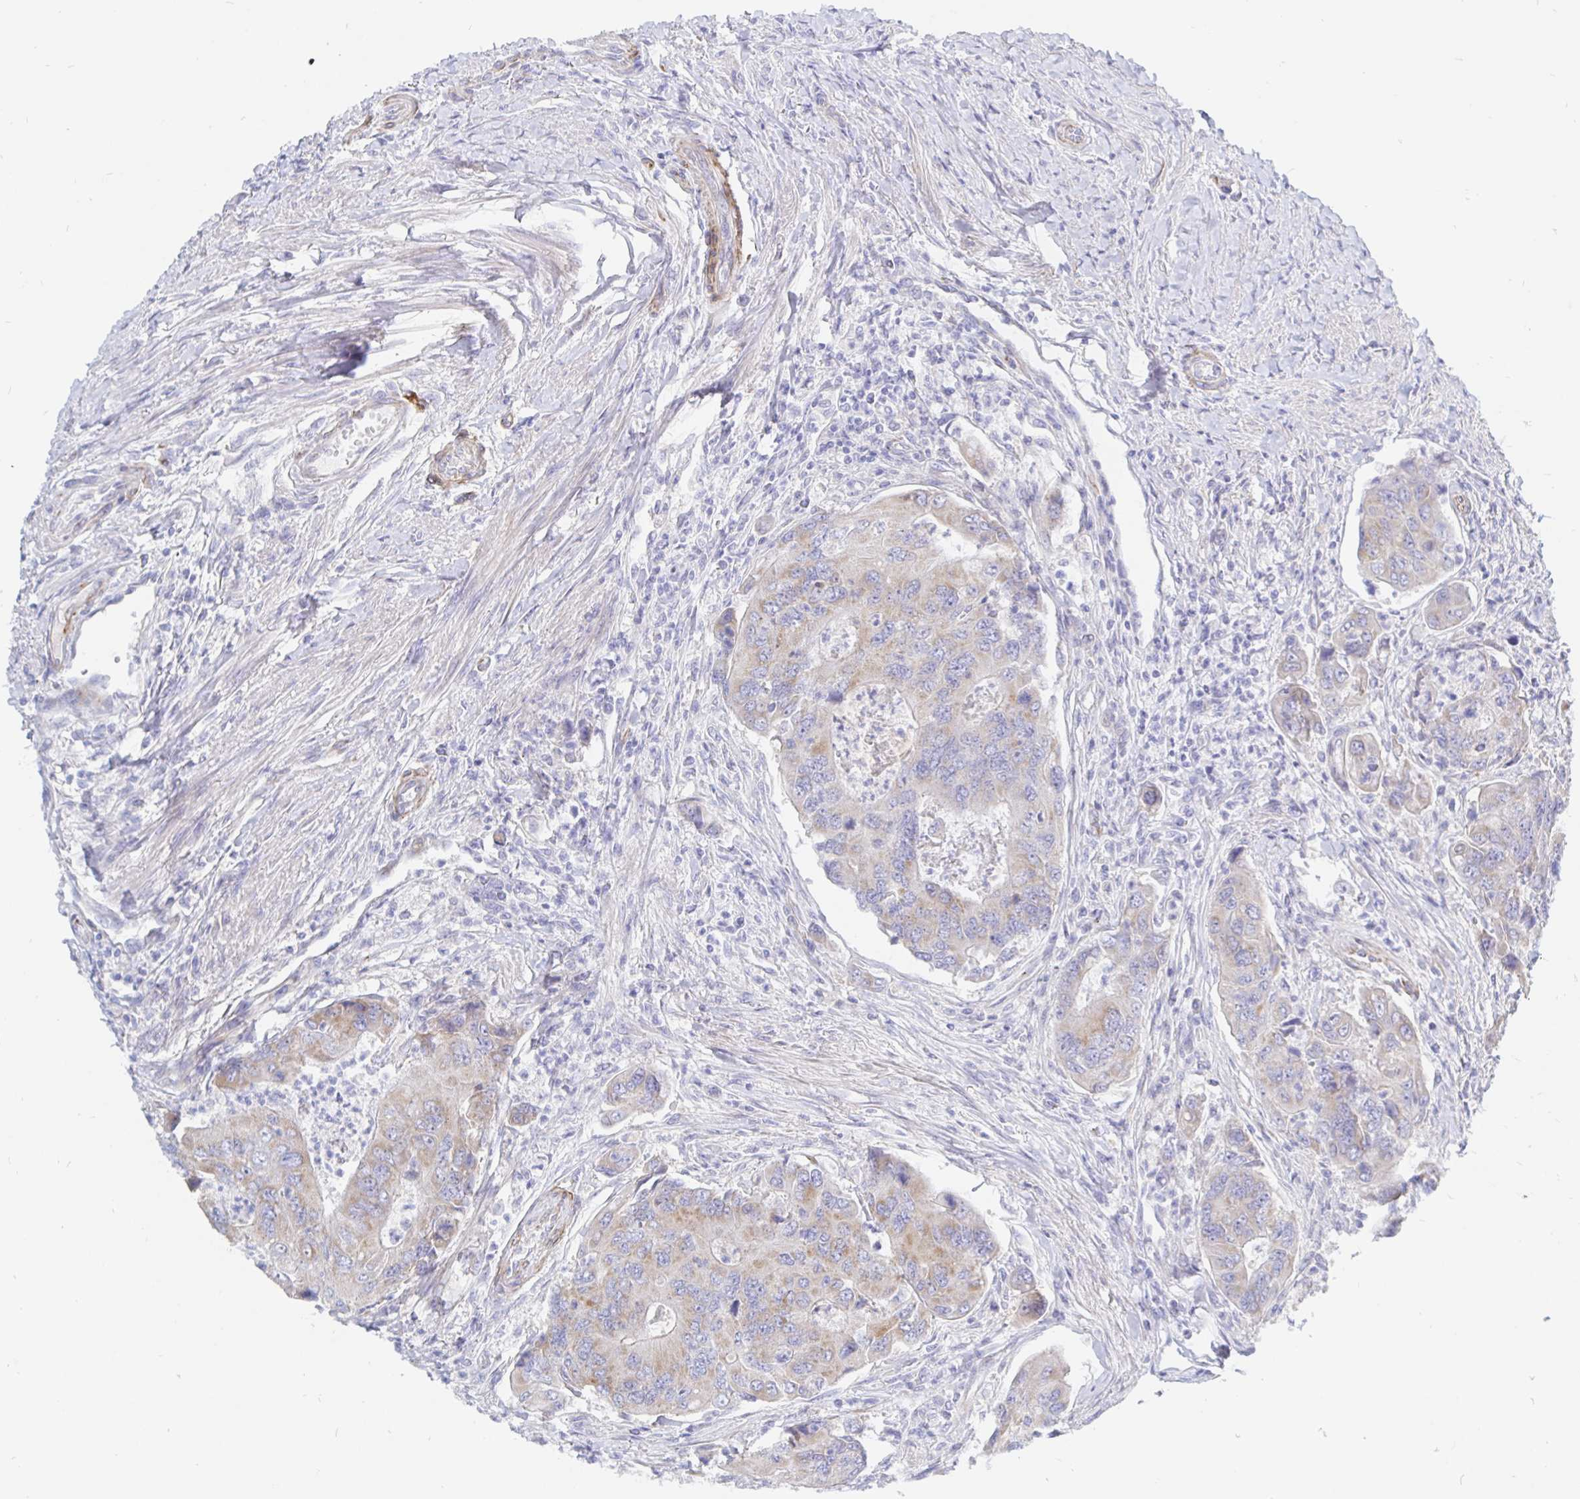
{"staining": {"intensity": "weak", "quantity": "25%-75%", "location": "cytoplasmic/membranous"}, "tissue": "colorectal cancer", "cell_type": "Tumor cells", "image_type": "cancer", "snomed": [{"axis": "morphology", "description": "Adenocarcinoma, NOS"}, {"axis": "topography", "description": "Colon"}], "caption": "A brown stain shows weak cytoplasmic/membranous staining of a protein in human colorectal cancer tumor cells. Nuclei are stained in blue.", "gene": "COX16", "patient": {"sex": "female", "age": 67}}